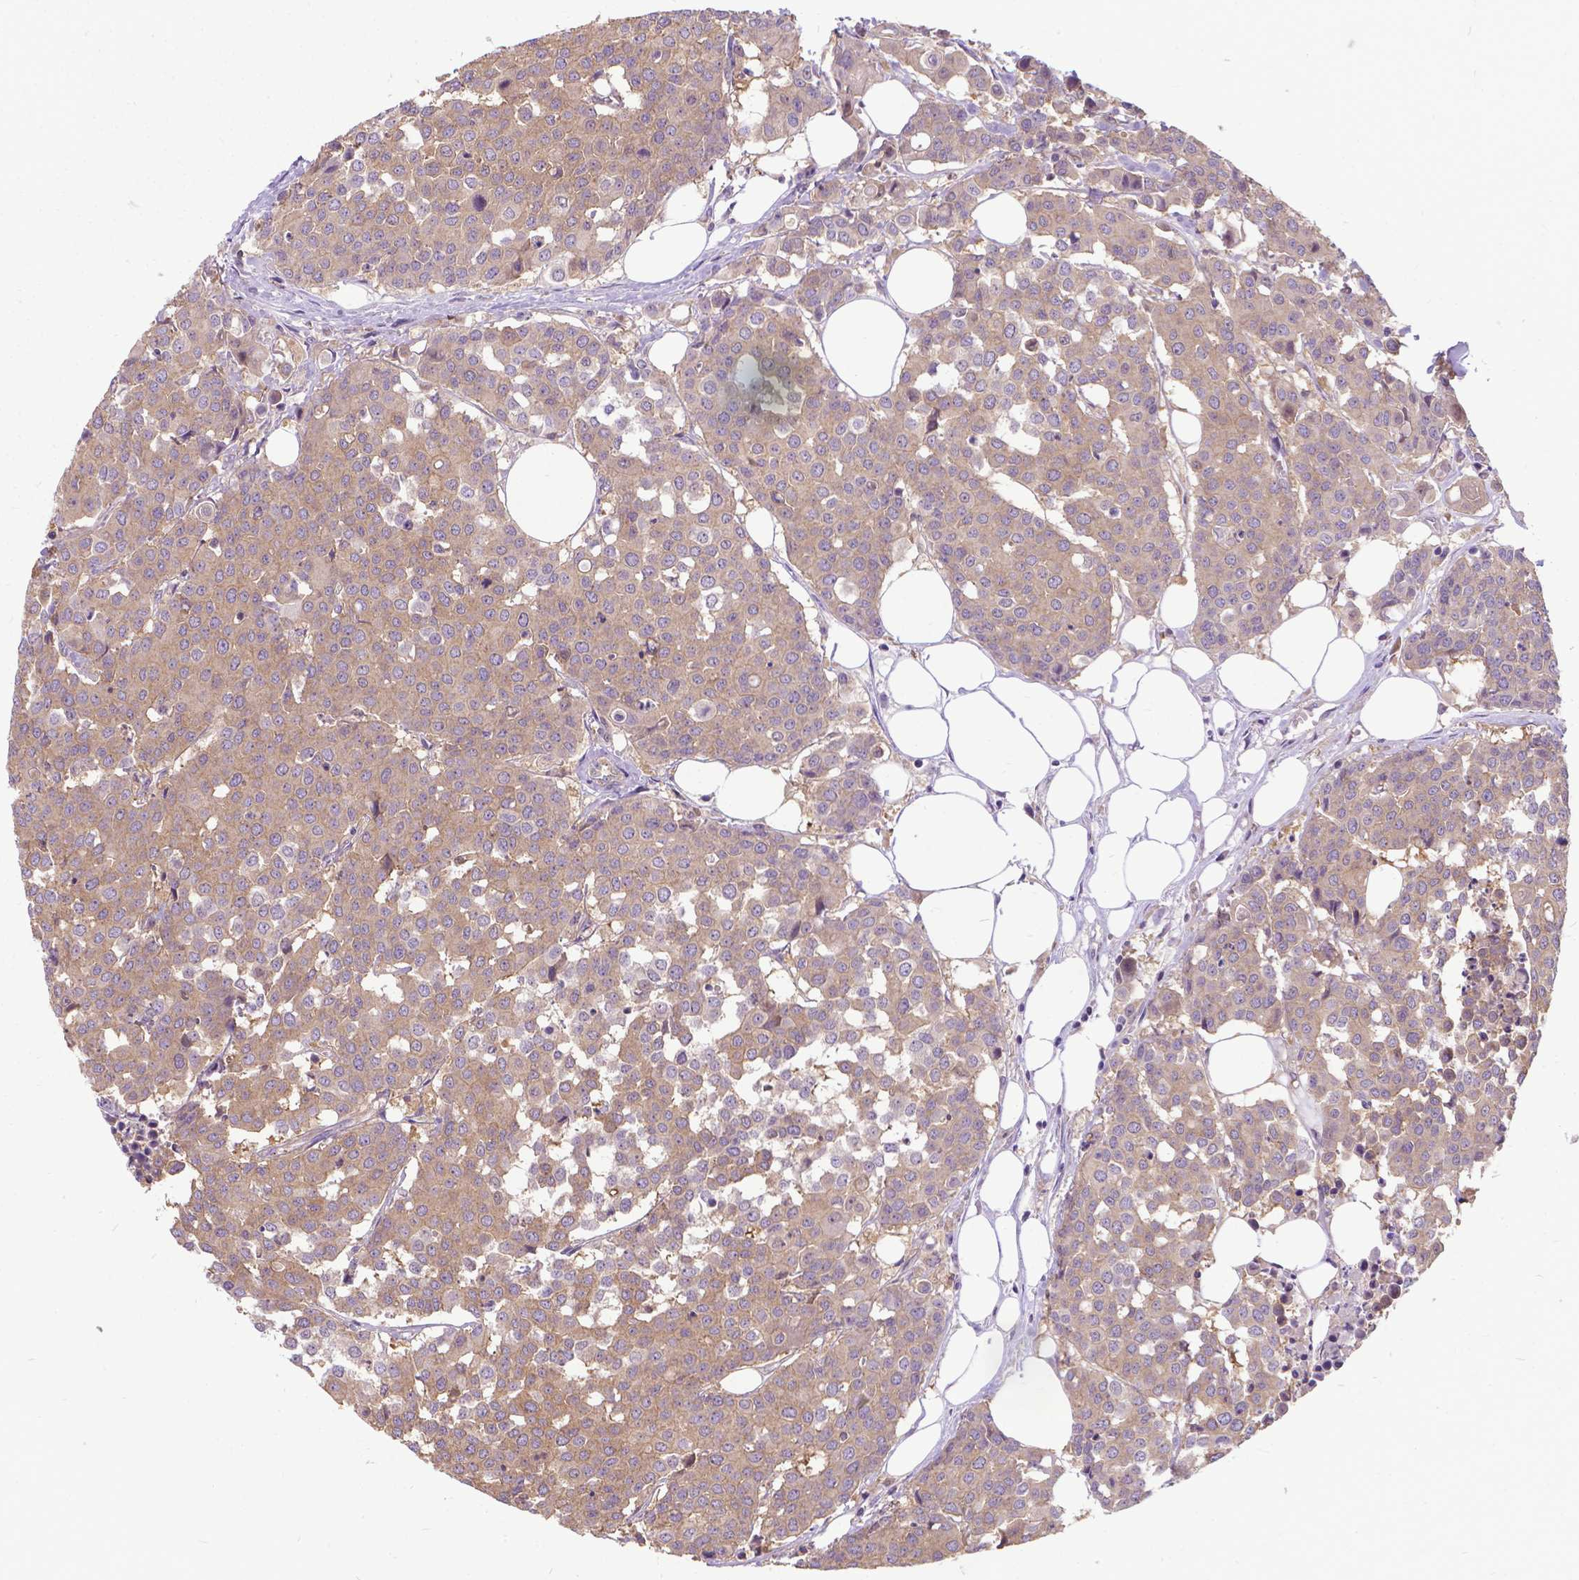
{"staining": {"intensity": "weak", "quantity": ">75%", "location": "cytoplasmic/membranous"}, "tissue": "carcinoid", "cell_type": "Tumor cells", "image_type": "cancer", "snomed": [{"axis": "morphology", "description": "Carcinoid, malignant, NOS"}, {"axis": "topography", "description": "Colon"}], "caption": "Protein analysis of carcinoid (malignant) tissue demonstrates weak cytoplasmic/membranous staining in approximately >75% of tumor cells.", "gene": "CFAP299", "patient": {"sex": "male", "age": 81}}